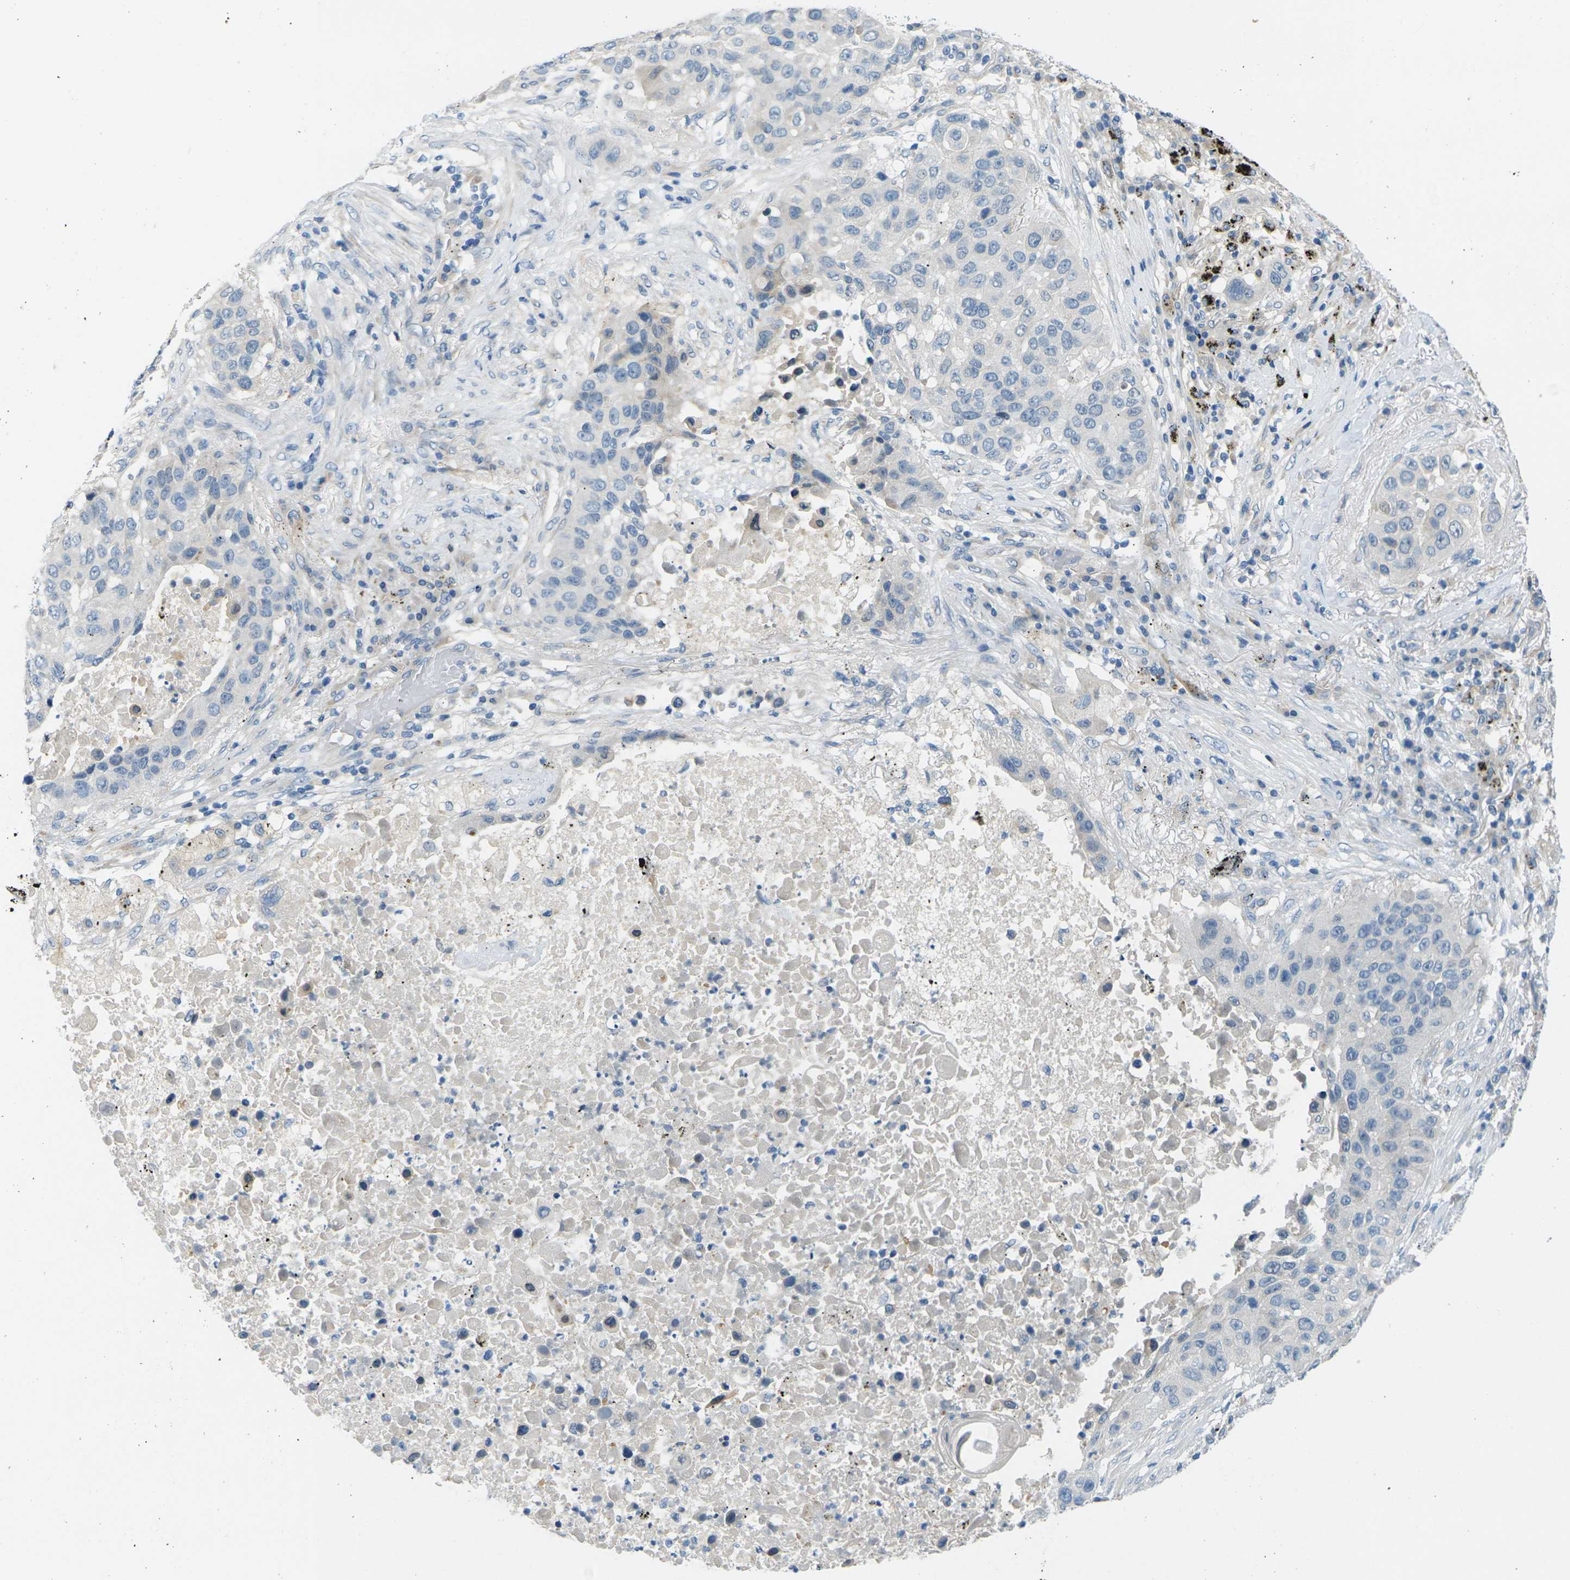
{"staining": {"intensity": "negative", "quantity": "none", "location": "none"}, "tissue": "lung cancer", "cell_type": "Tumor cells", "image_type": "cancer", "snomed": [{"axis": "morphology", "description": "Squamous cell carcinoma, NOS"}, {"axis": "topography", "description": "Lung"}], "caption": "Histopathology image shows no protein staining in tumor cells of lung cancer tissue.", "gene": "CYP2C8", "patient": {"sex": "male", "age": 57}}